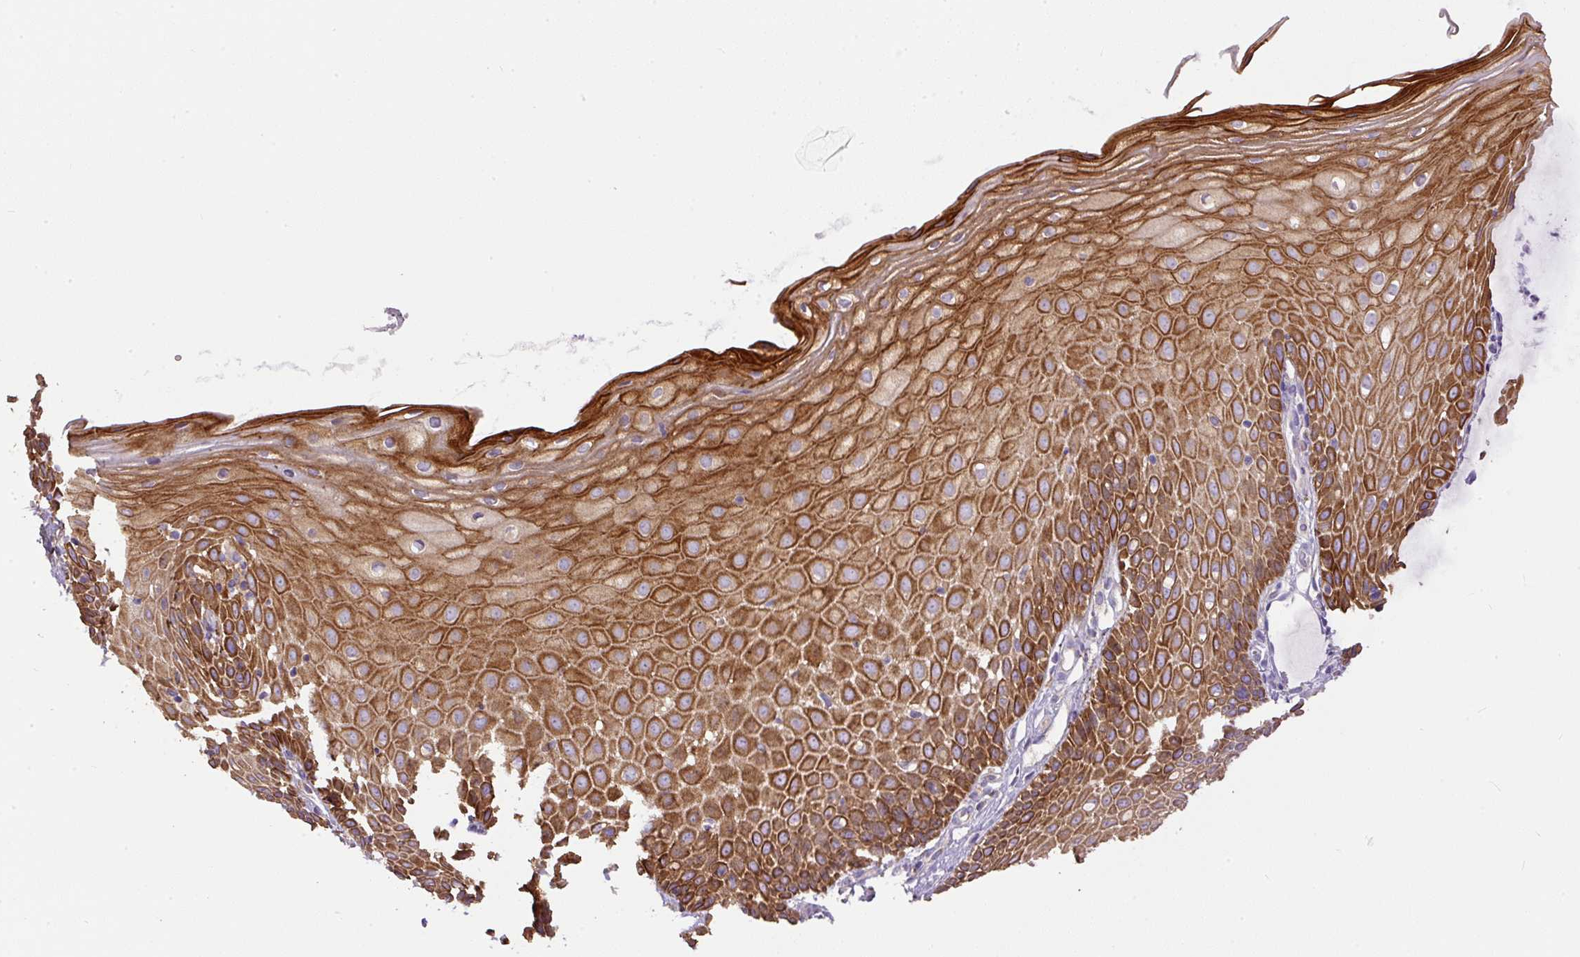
{"staining": {"intensity": "moderate", "quantity": "<25%", "location": "cytoplasmic/membranous"}, "tissue": "cervix", "cell_type": "Glandular cells", "image_type": "normal", "snomed": [{"axis": "morphology", "description": "Normal tissue, NOS"}, {"axis": "topography", "description": "Cervix"}], "caption": "Protein staining by immunohistochemistry exhibits moderate cytoplasmic/membranous expression in about <25% of glandular cells in unremarkable cervix. The staining is performed using DAB (3,3'-diaminobenzidine) brown chromogen to label protein expression. The nuclei are counter-stained blue using hematoxylin.", "gene": "DAPK1", "patient": {"sex": "female", "age": 36}}